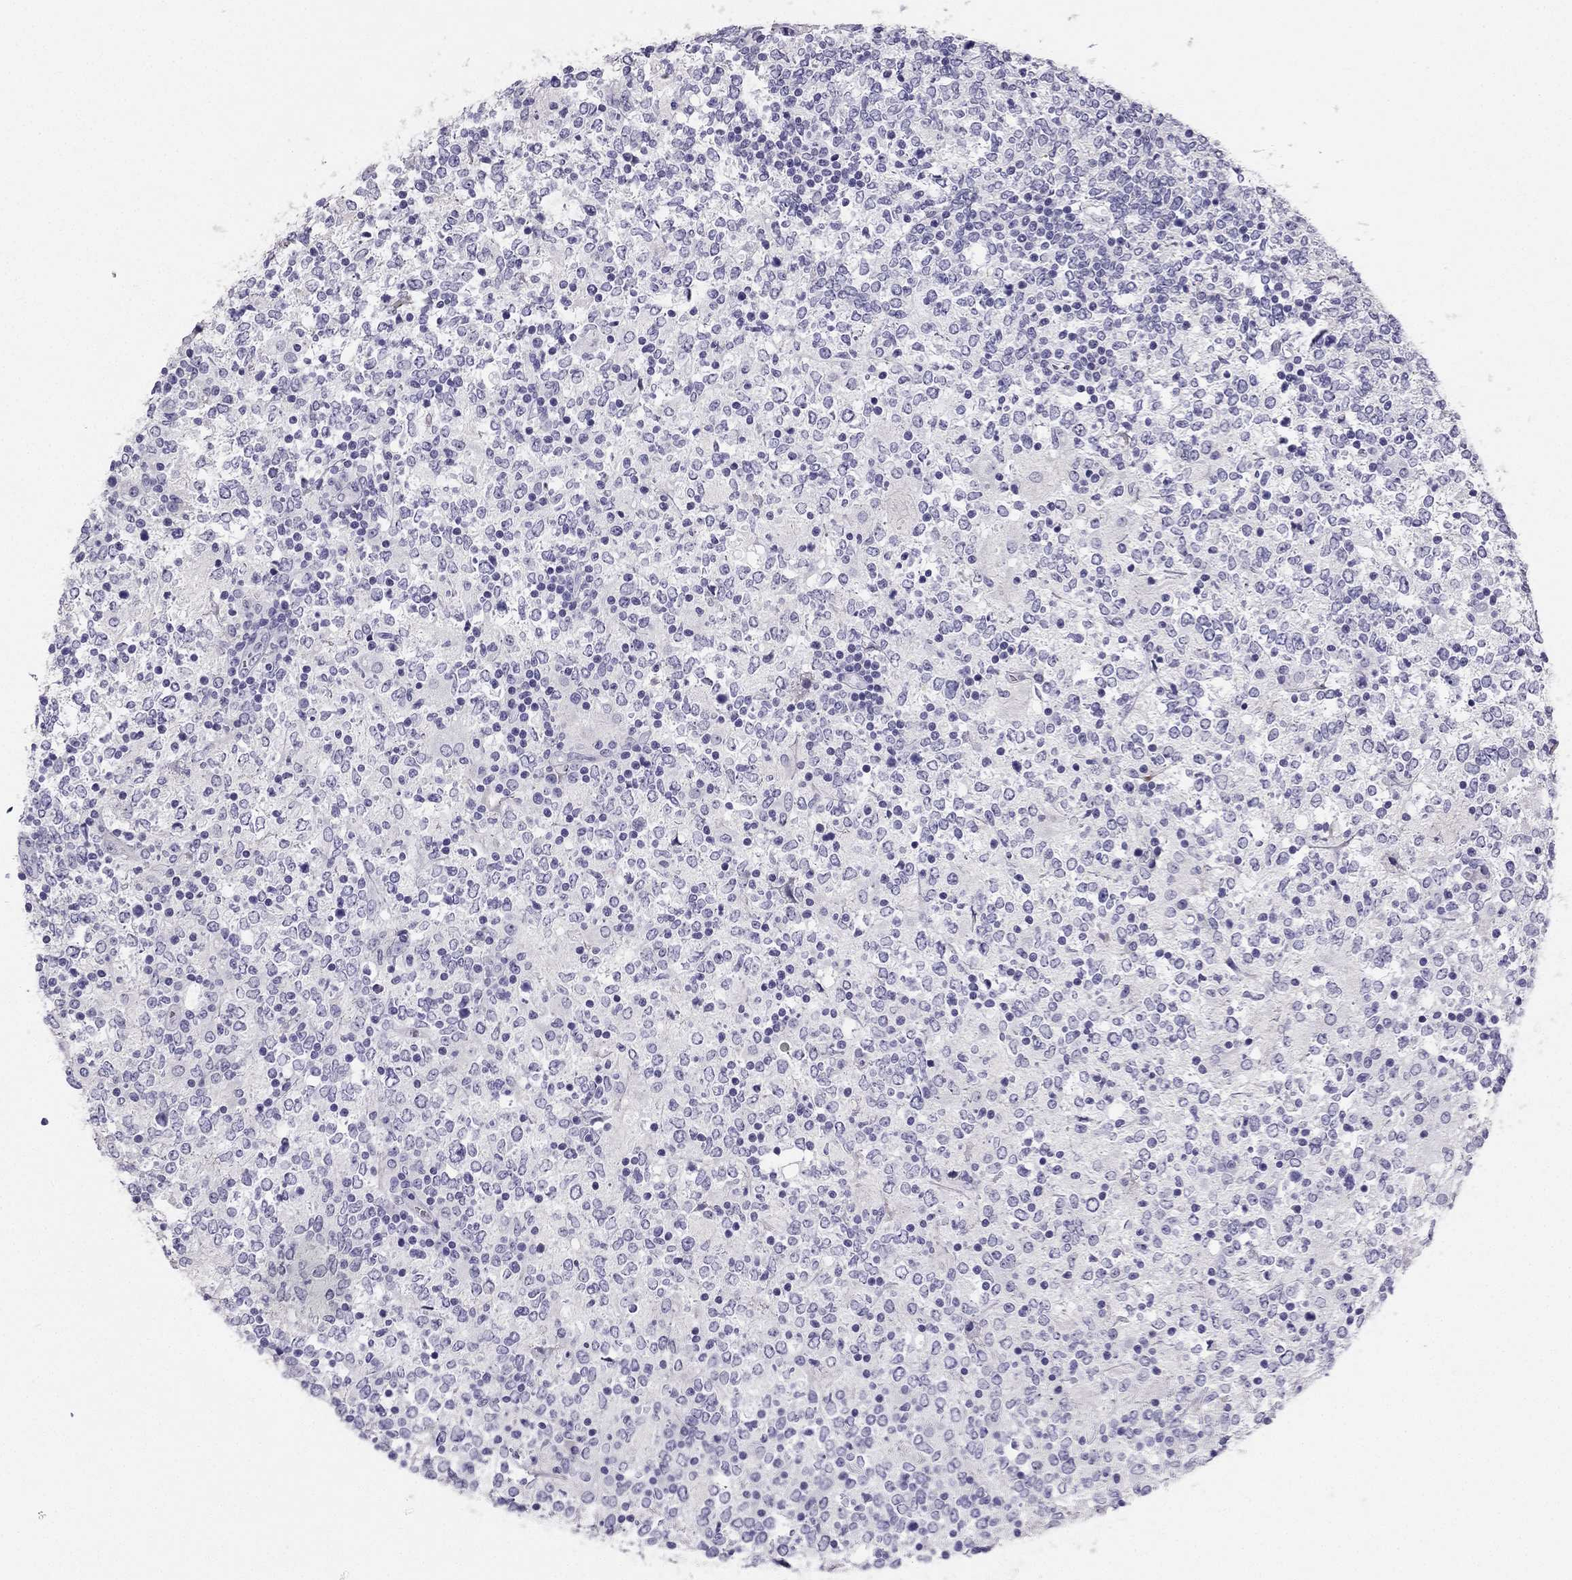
{"staining": {"intensity": "negative", "quantity": "none", "location": "none"}, "tissue": "lymphoma", "cell_type": "Tumor cells", "image_type": "cancer", "snomed": [{"axis": "morphology", "description": "Malignant lymphoma, non-Hodgkin's type, High grade"}, {"axis": "topography", "description": "Lymph node"}], "caption": "Immunohistochemistry (IHC) of human lymphoma reveals no expression in tumor cells. (DAB (3,3'-diaminobenzidine) immunohistochemistry (IHC) with hematoxylin counter stain).", "gene": "LMTK3", "patient": {"sex": "female", "age": 84}}